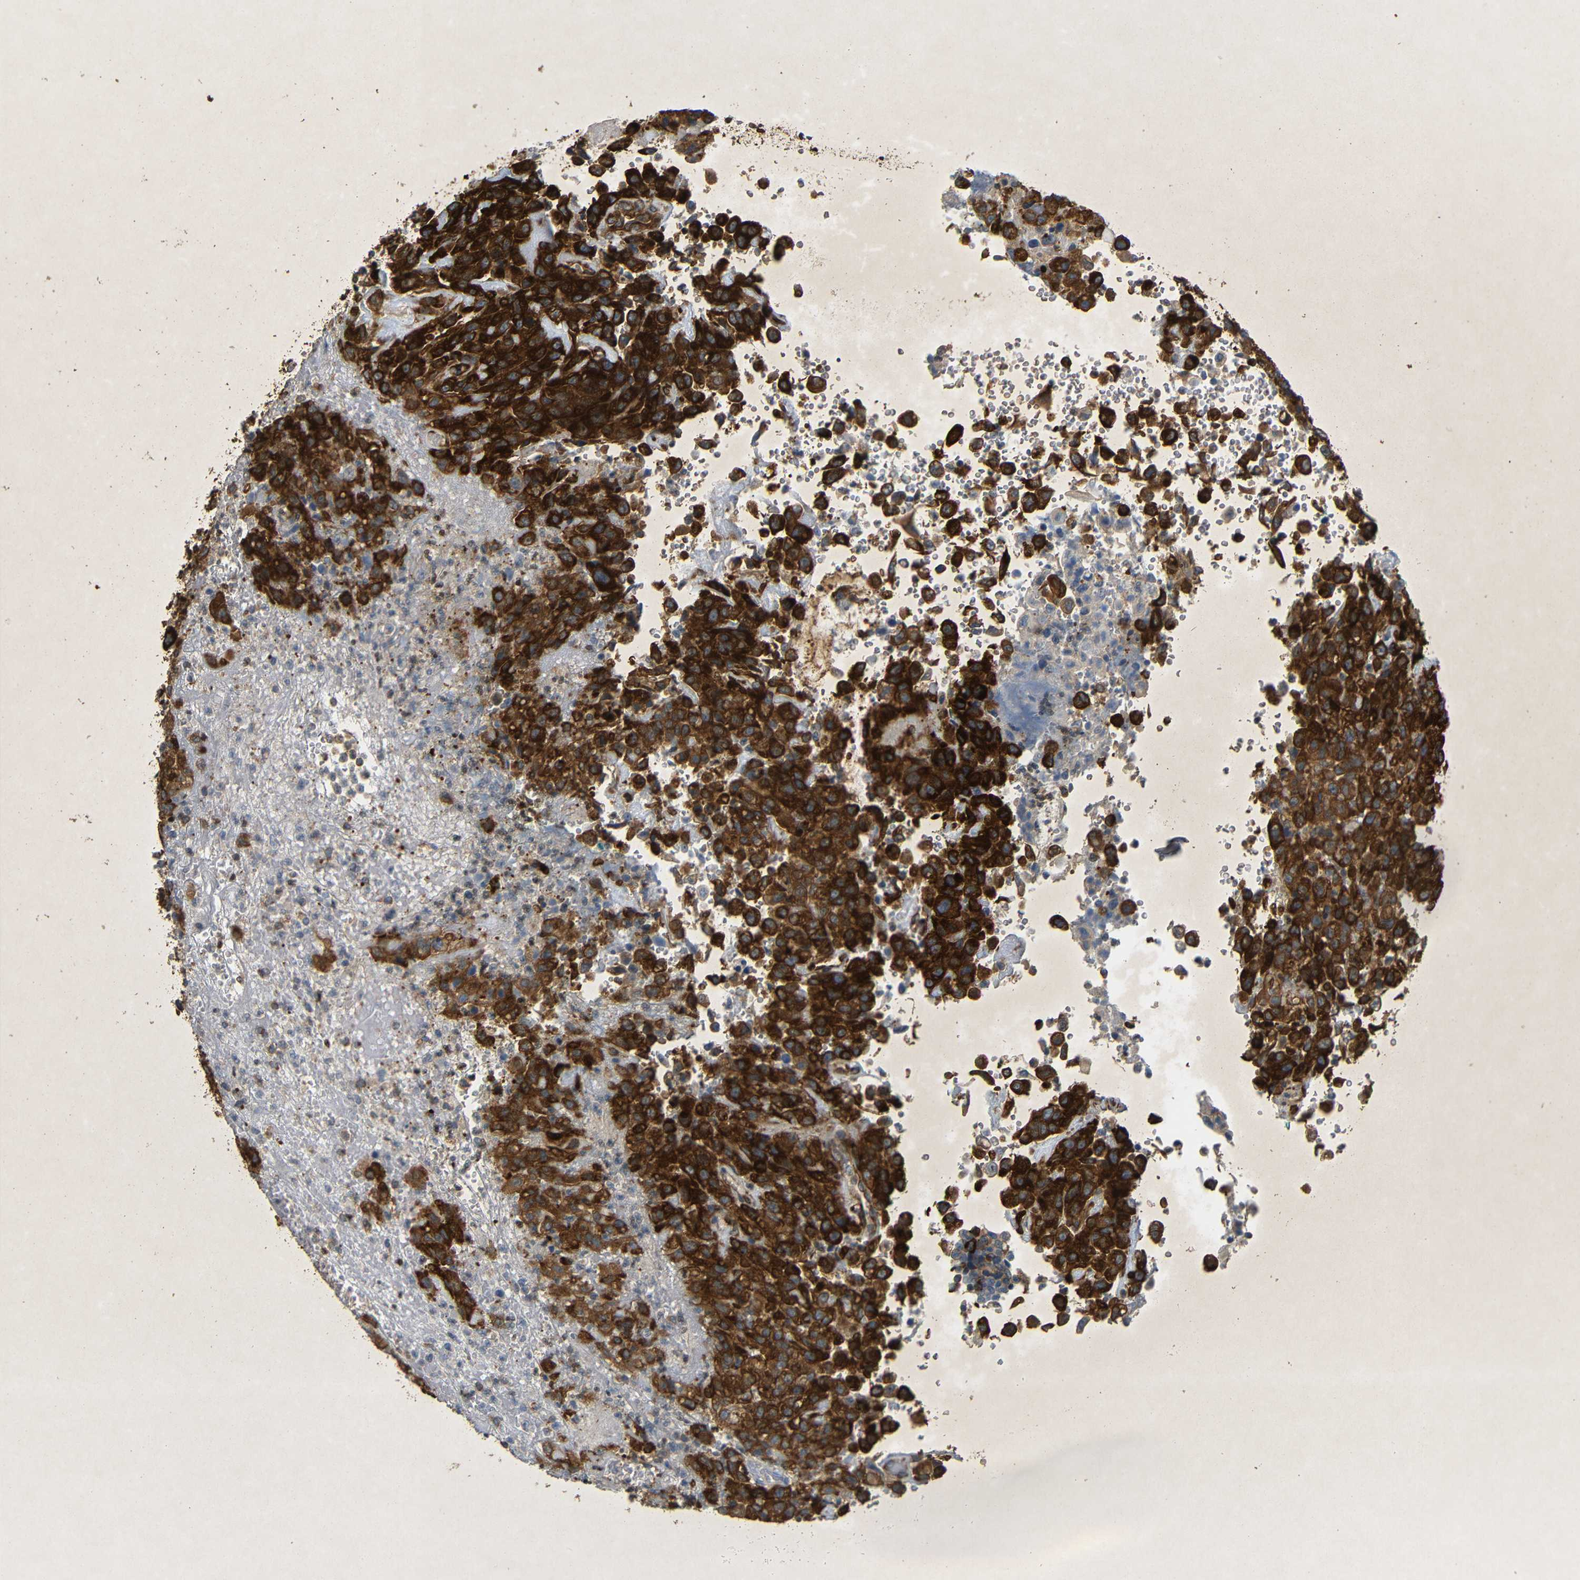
{"staining": {"intensity": "strong", "quantity": ">75%", "location": "cytoplasmic/membranous"}, "tissue": "urothelial cancer", "cell_type": "Tumor cells", "image_type": "cancer", "snomed": [{"axis": "morphology", "description": "Urothelial carcinoma, High grade"}, {"axis": "topography", "description": "Urinary bladder"}], "caption": "Human high-grade urothelial carcinoma stained with a protein marker reveals strong staining in tumor cells.", "gene": "BTF3", "patient": {"sex": "male", "age": 46}}